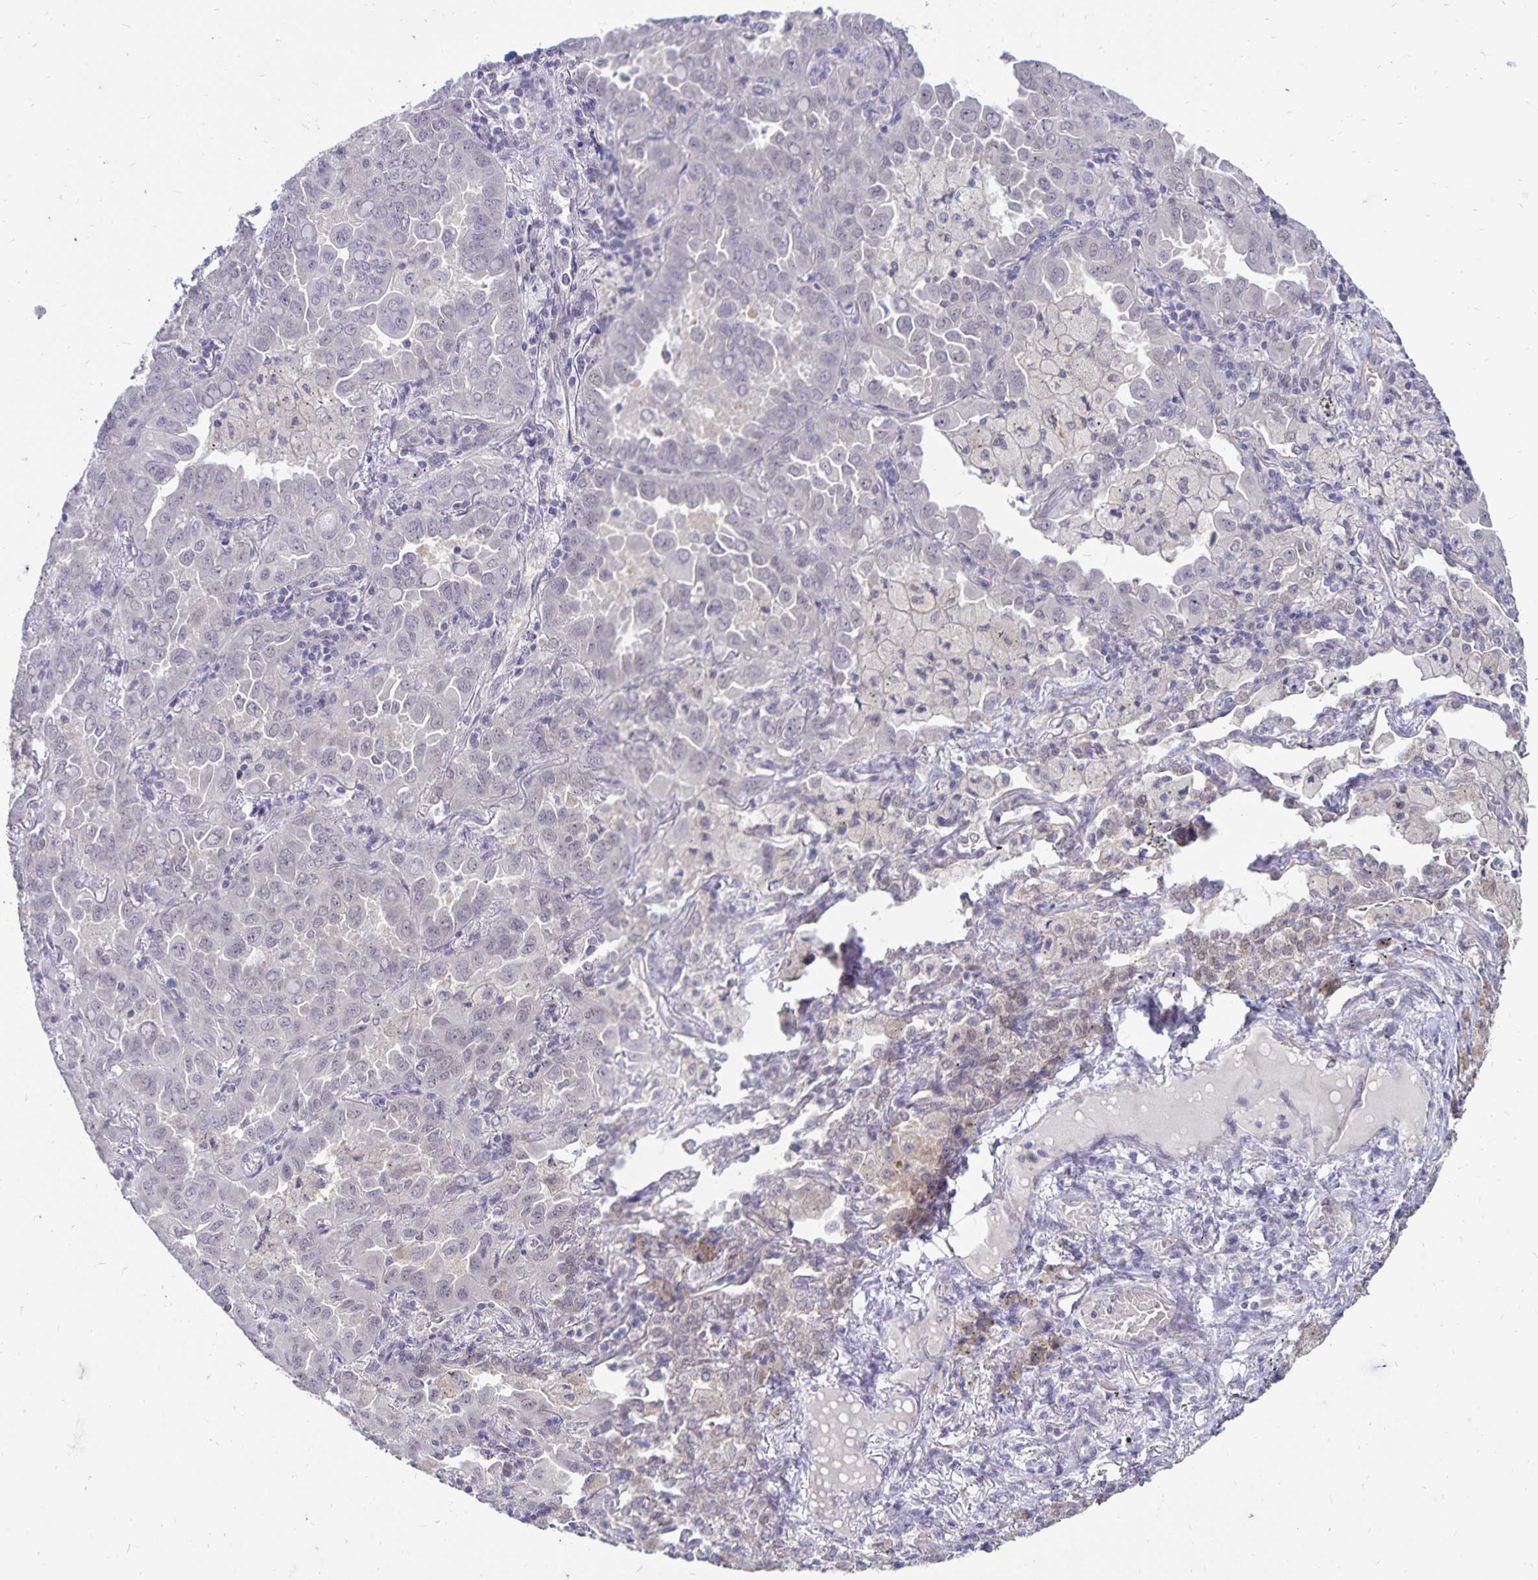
{"staining": {"intensity": "negative", "quantity": "none", "location": "none"}, "tissue": "lung cancer", "cell_type": "Tumor cells", "image_type": "cancer", "snomed": [{"axis": "morphology", "description": "Adenocarcinoma, NOS"}, {"axis": "topography", "description": "Lung"}], "caption": "IHC image of adenocarcinoma (lung) stained for a protein (brown), which displays no expression in tumor cells.", "gene": "CDKN2B", "patient": {"sex": "male", "age": 64}}